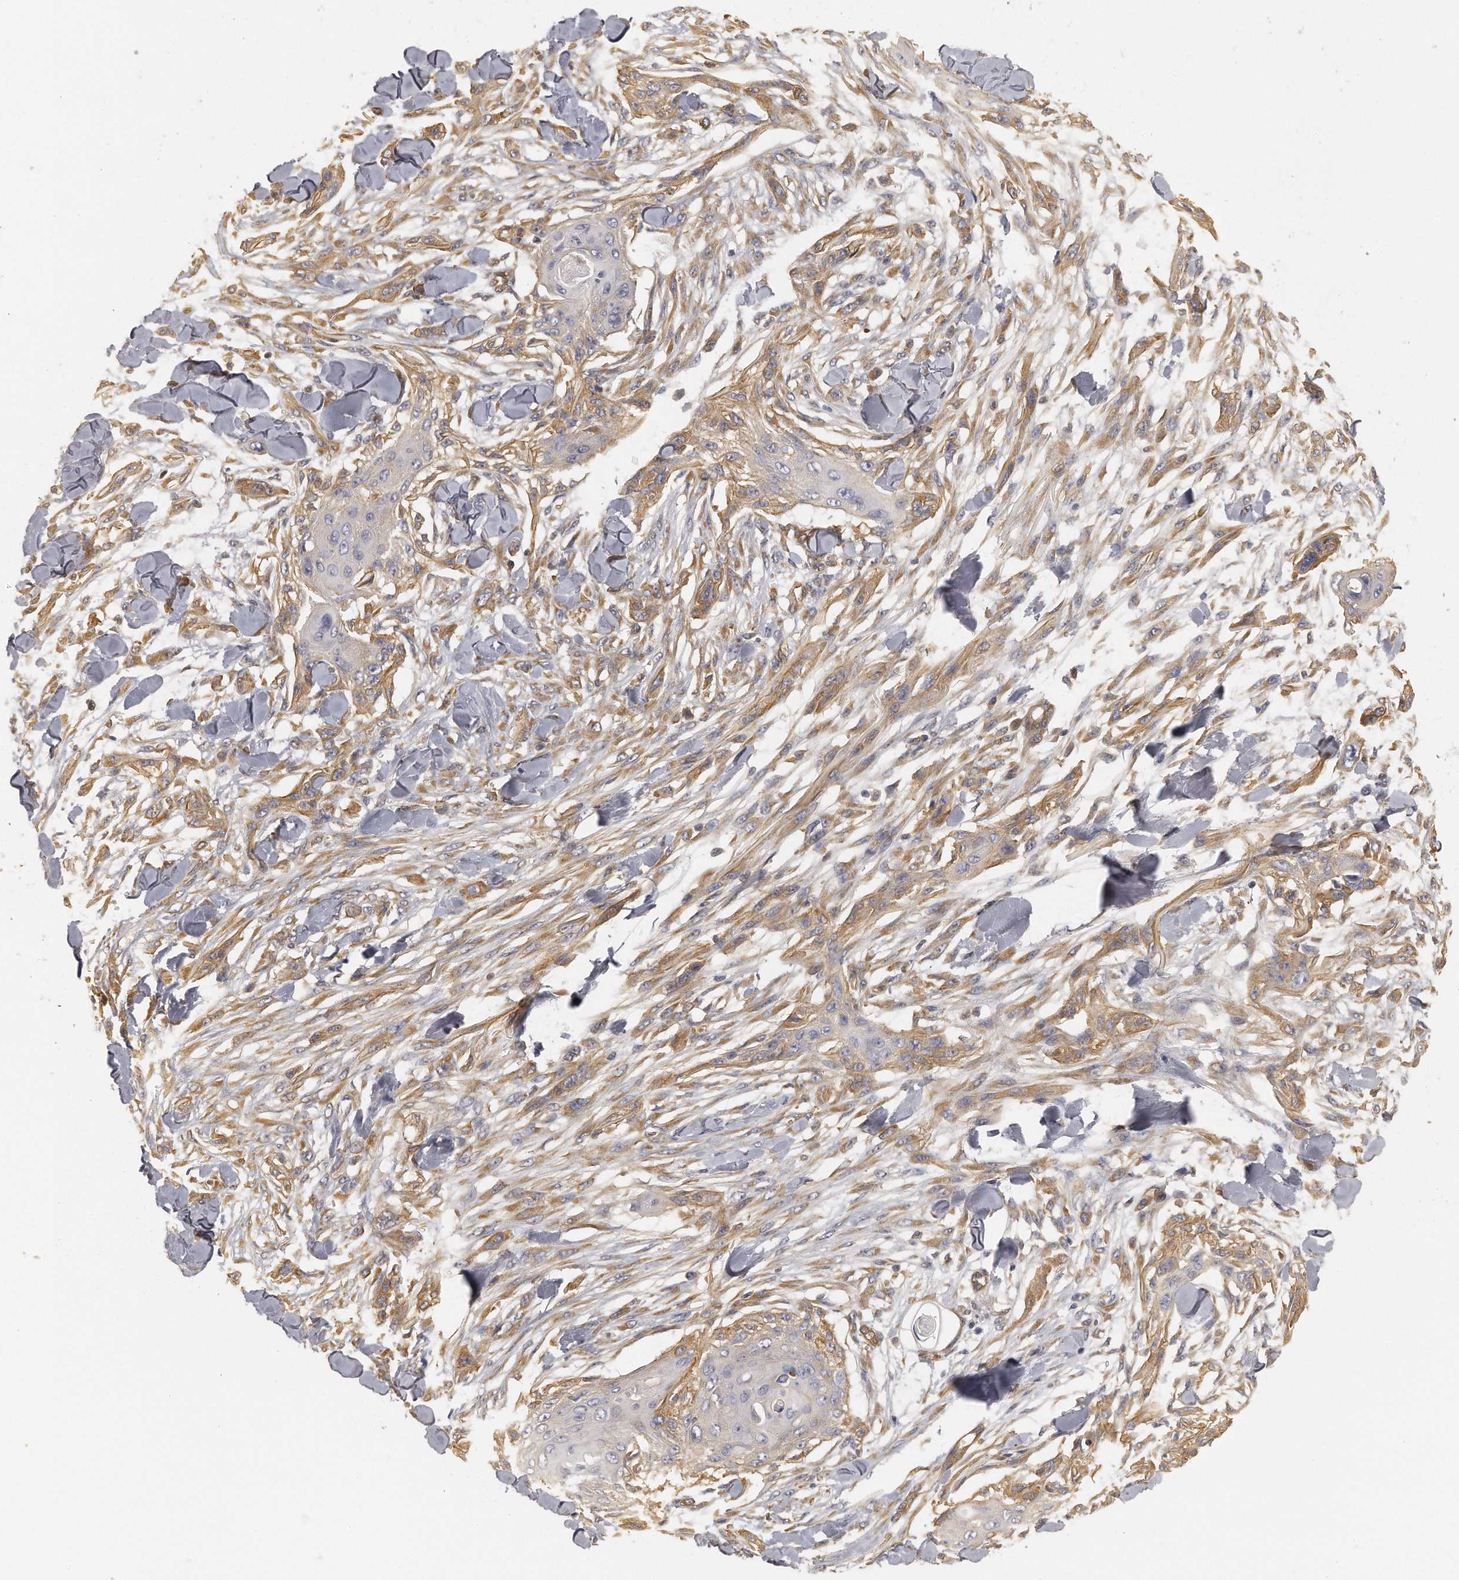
{"staining": {"intensity": "moderate", "quantity": ">75%", "location": "cytoplasmic/membranous"}, "tissue": "skin cancer", "cell_type": "Tumor cells", "image_type": "cancer", "snomed": [{"axis": "morphology", "description": "Normal tissue, NOS"}, {"axis": "morphology", "description": "Squamous cell carcinoma, NOS"}, {"axis": "topography", "description": "Skin"}], "caption": "Brown immunohistochemical staining in human skin cancer demonstrates moderate cytoplasmic/membranous staining in approximately >75% of tumor cells. The staining is performed using DAB brown chromogen to label protein expression. The nuclei are counter-stained blue using hematoxylin.", "gene": "CHST7", "patient": {"sex": "female", "age": 59}}